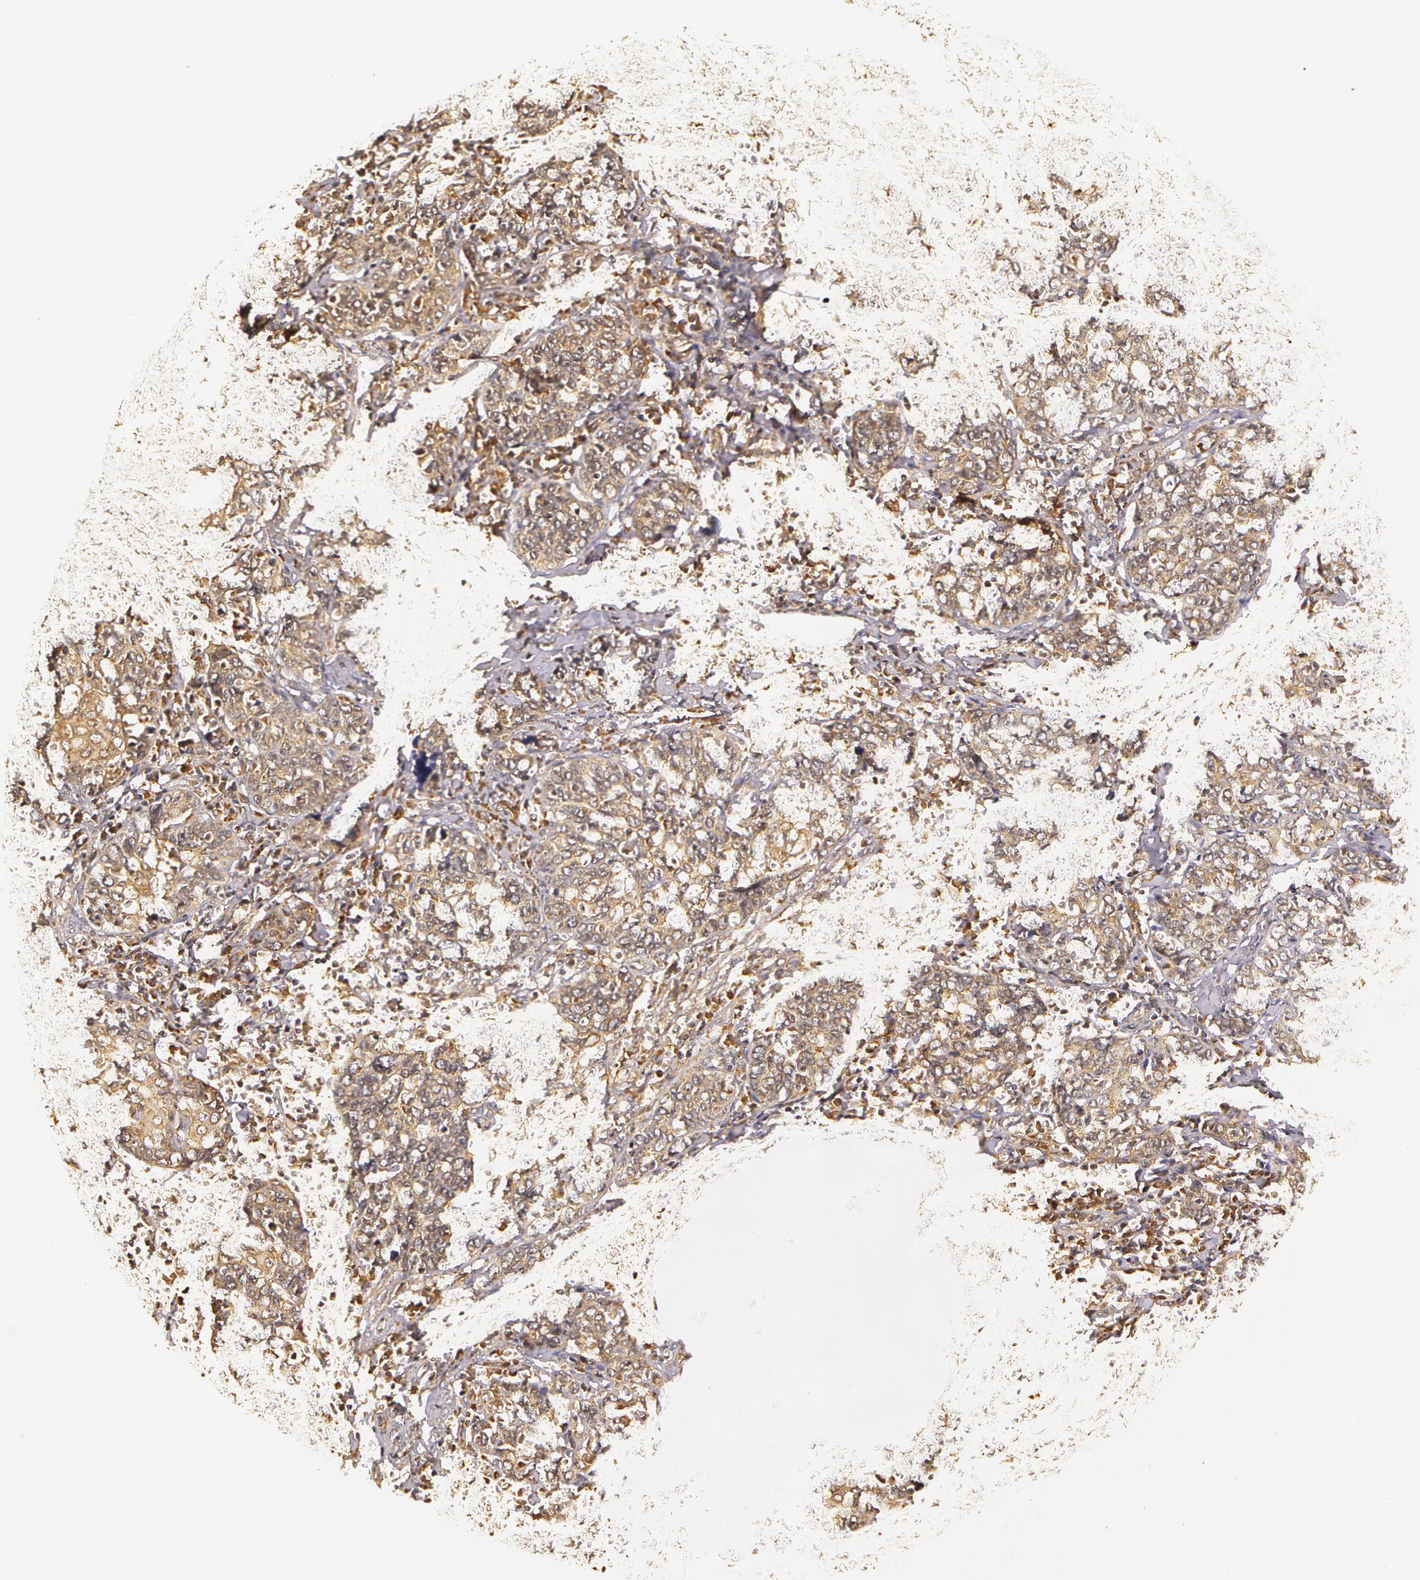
{"staining": {"intensity": "moderate", "quantity": ">75%", "location": "cytoplasmic/membranous"}, "tissue": "cervical cancer", "cell_type": "Tumor cells", "image_type": "cancer", "snomed": [{"axis": "morphology", "description": "Squamous cell carcinoma, NOS"}, {"axis": "topography", "description": "Cervix"}], "caption": "Cervical squamous cell carcinoma was stained to show a protein in brown. There is medium levels of moderate cytoplasmic/membranous staining in approximately >75% of tumor cells.", "gene": "ASCC2", "patient": {"sex": "female", "age": 41}}